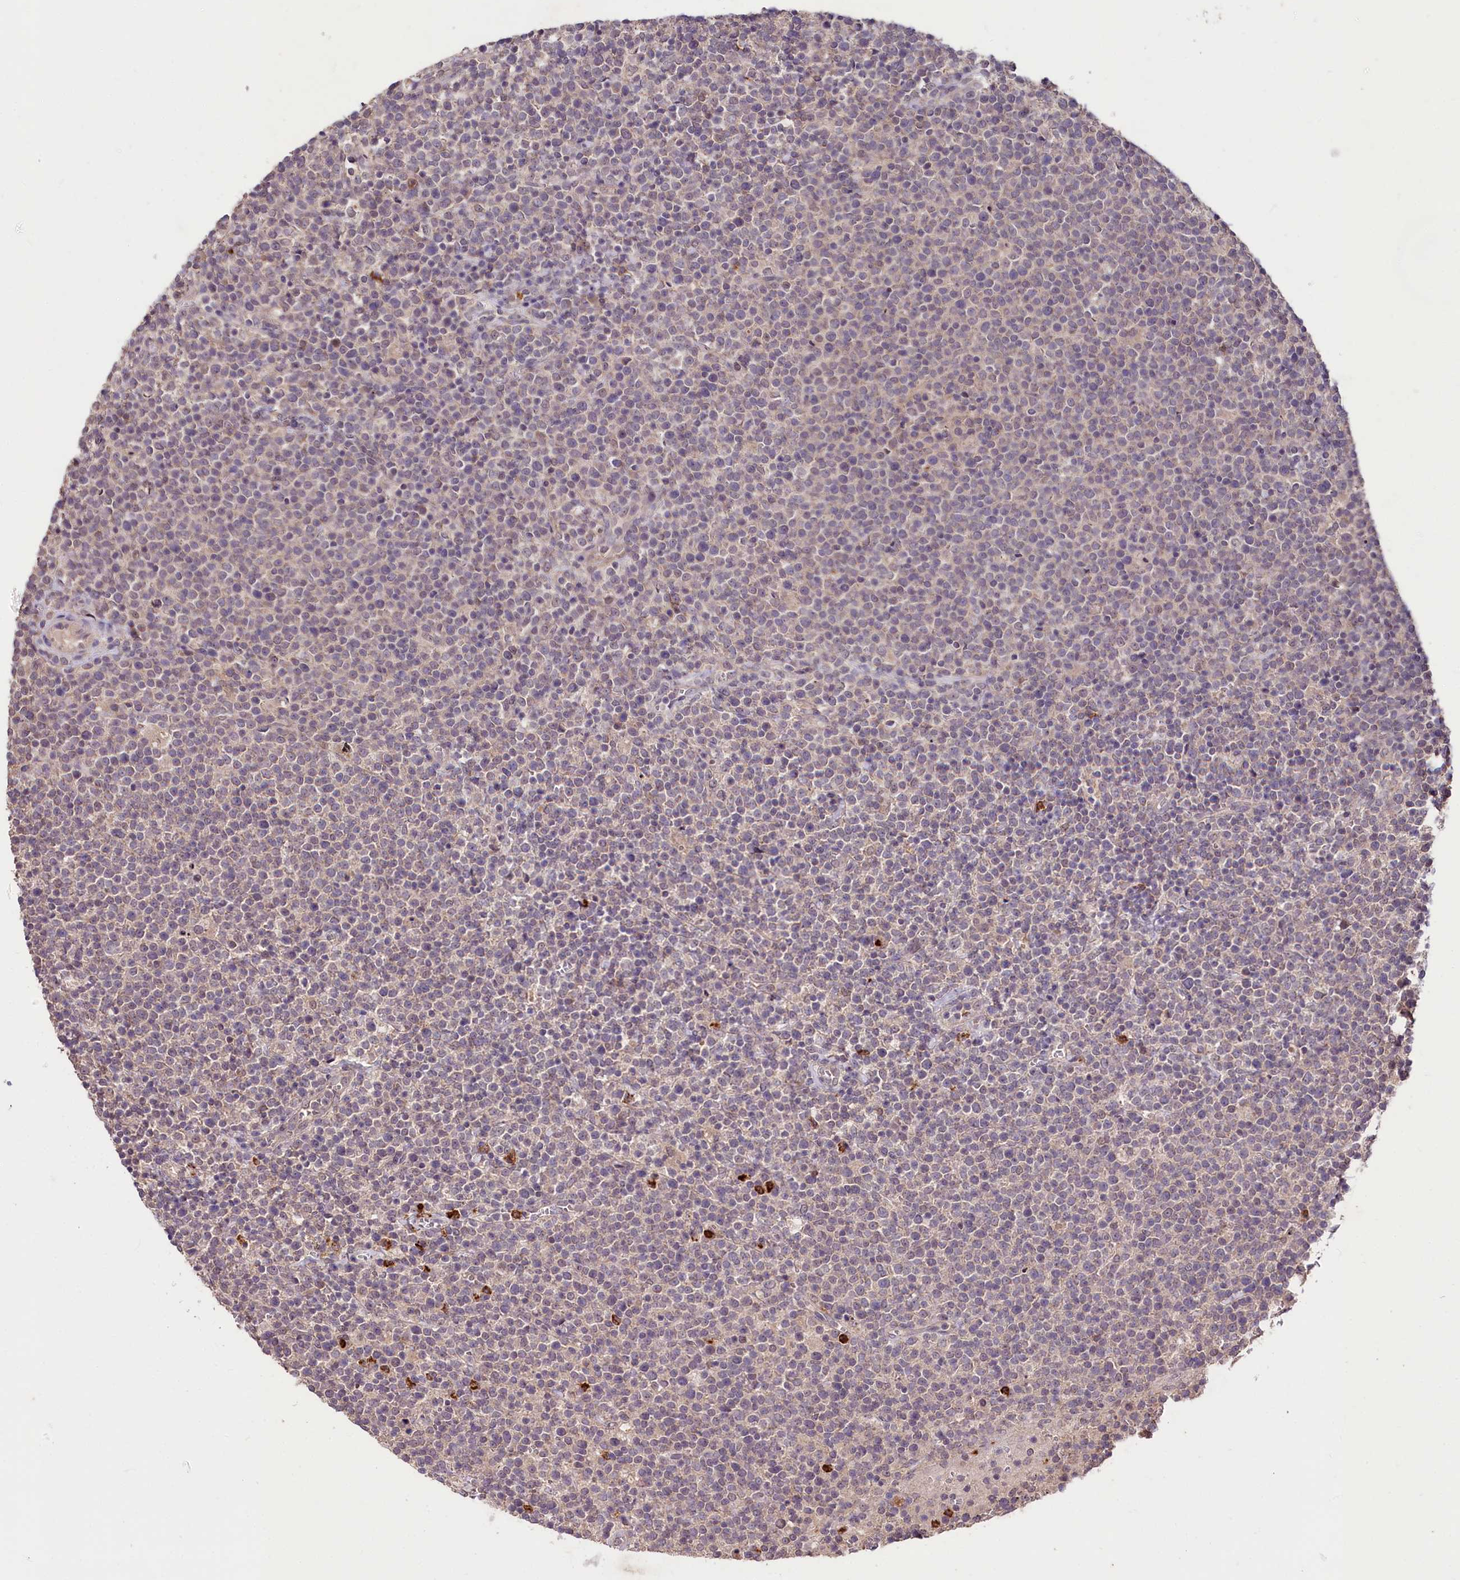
{"staining": {"intensity": "negative", "quantity": "none", "location": "none"}, "tissue": "lymphoma", "cell_type": "Tumor cells", "image_type": "cancer", "snomed": [{"axis": "morphology", "description": "Malignant lymphoma, non-Hodgkin's type, High grade"}, {"axis": "topography", "description": "Lymph node"}], "caption": "Immunohistochemical staining of lymphoma exhibits no significant positivity in tumor cells.", "gene": "KLRB1", "patient": {"sex": "male", "age": 61}}